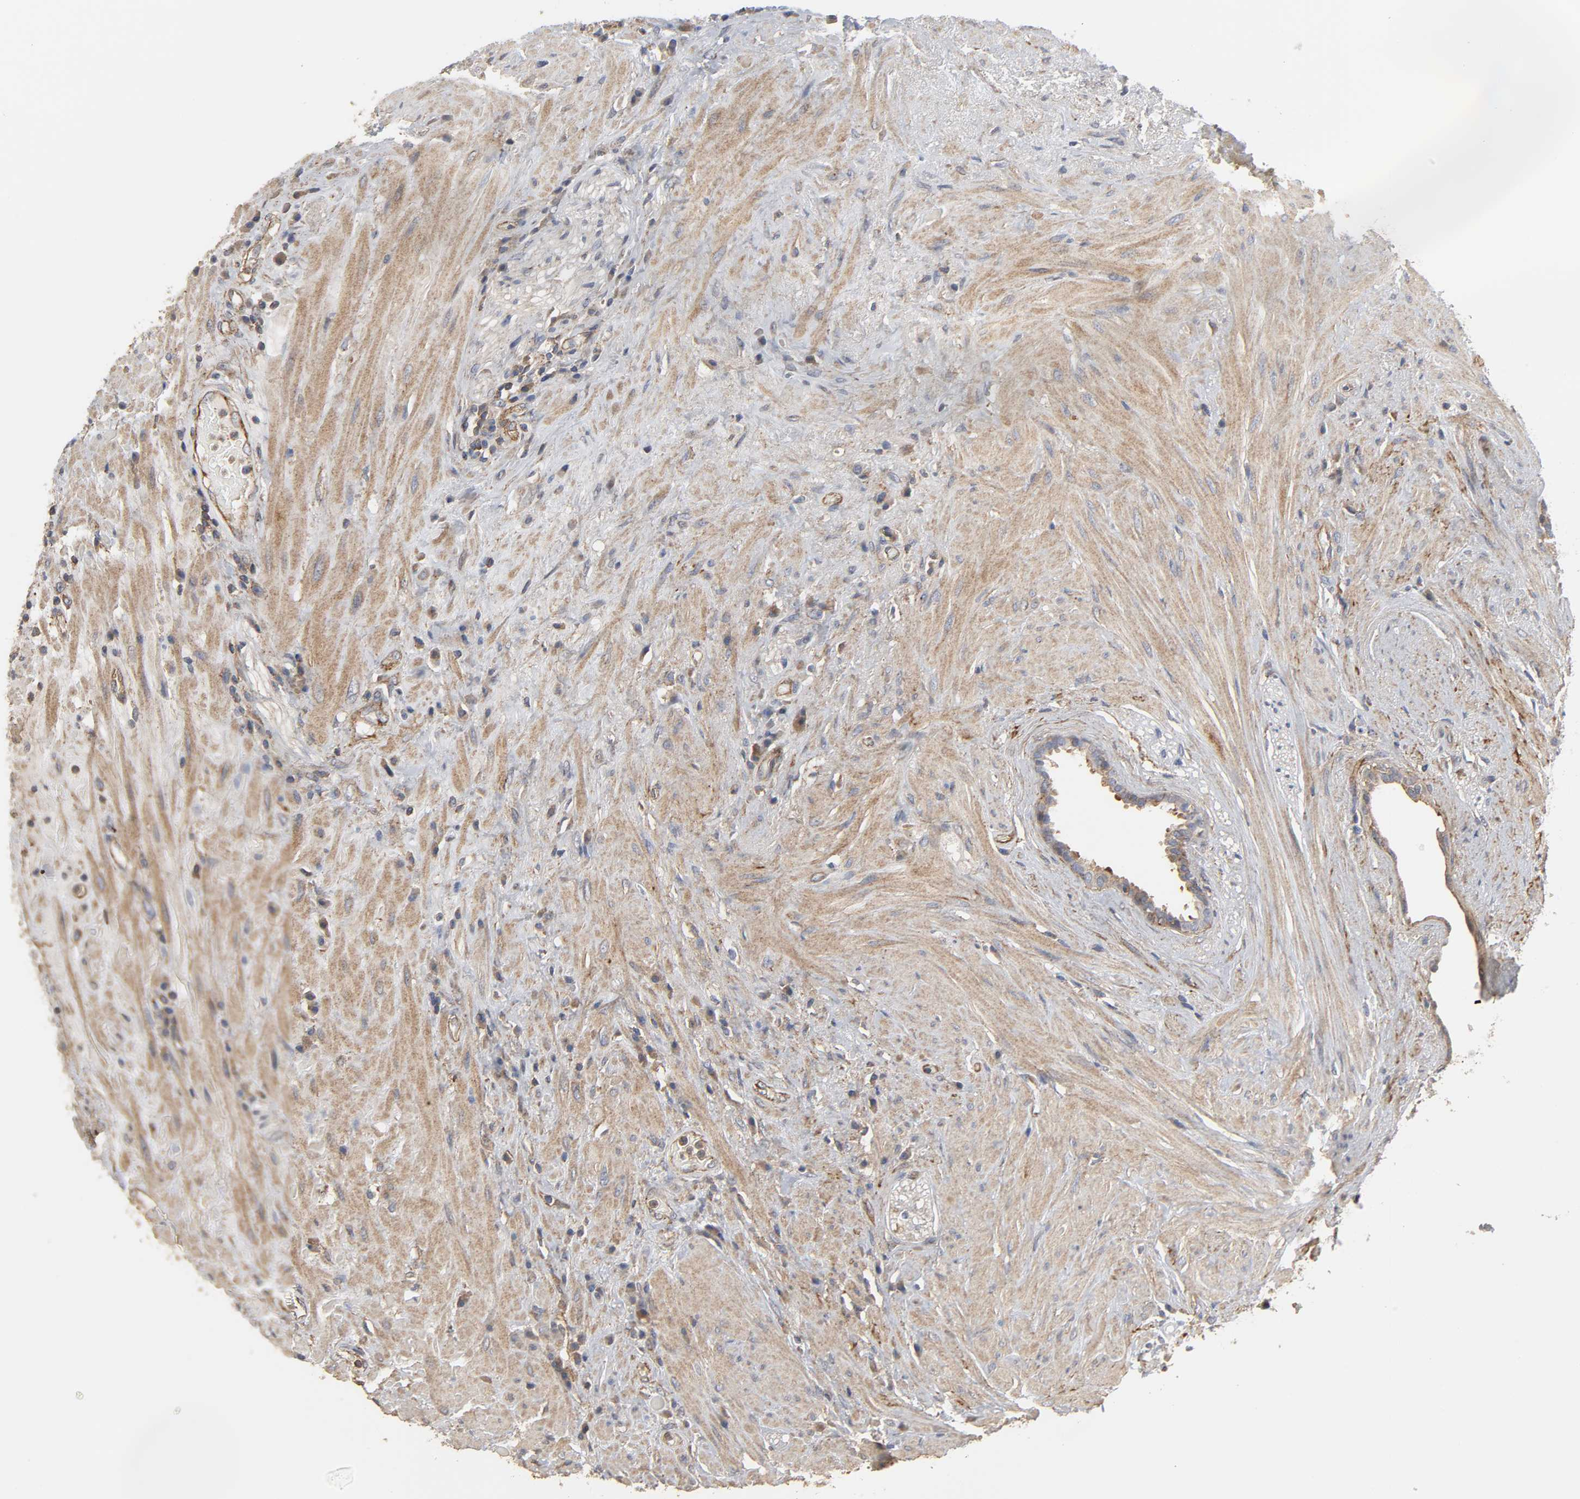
{"staining": {"intensity": "moderate", "quantity": "25%-75%", "location": "cytoplasmic/membranous"}, "tissue": "seminal vesicle", "cell_type": "Glandular cells", "image_type": "normal", "snomed": [{"axis": "morphology", "description": "Normal tissue, NOS"}, {"axis": "topography", "description": "Seminal veicle"}], "caption": "Seminal vesicle stained for a protein exhibits moderate cytoplasmic/membranous positivity in glandular cells. The staining is performed using DAB (3,3'-diaminobenzidine) brown chromogen to label protein expression. The nuclei are counter-stained blue using hematoxylin.", "gene": "SH3GLB1", "patient": {"sex": "male", "age": 61}}